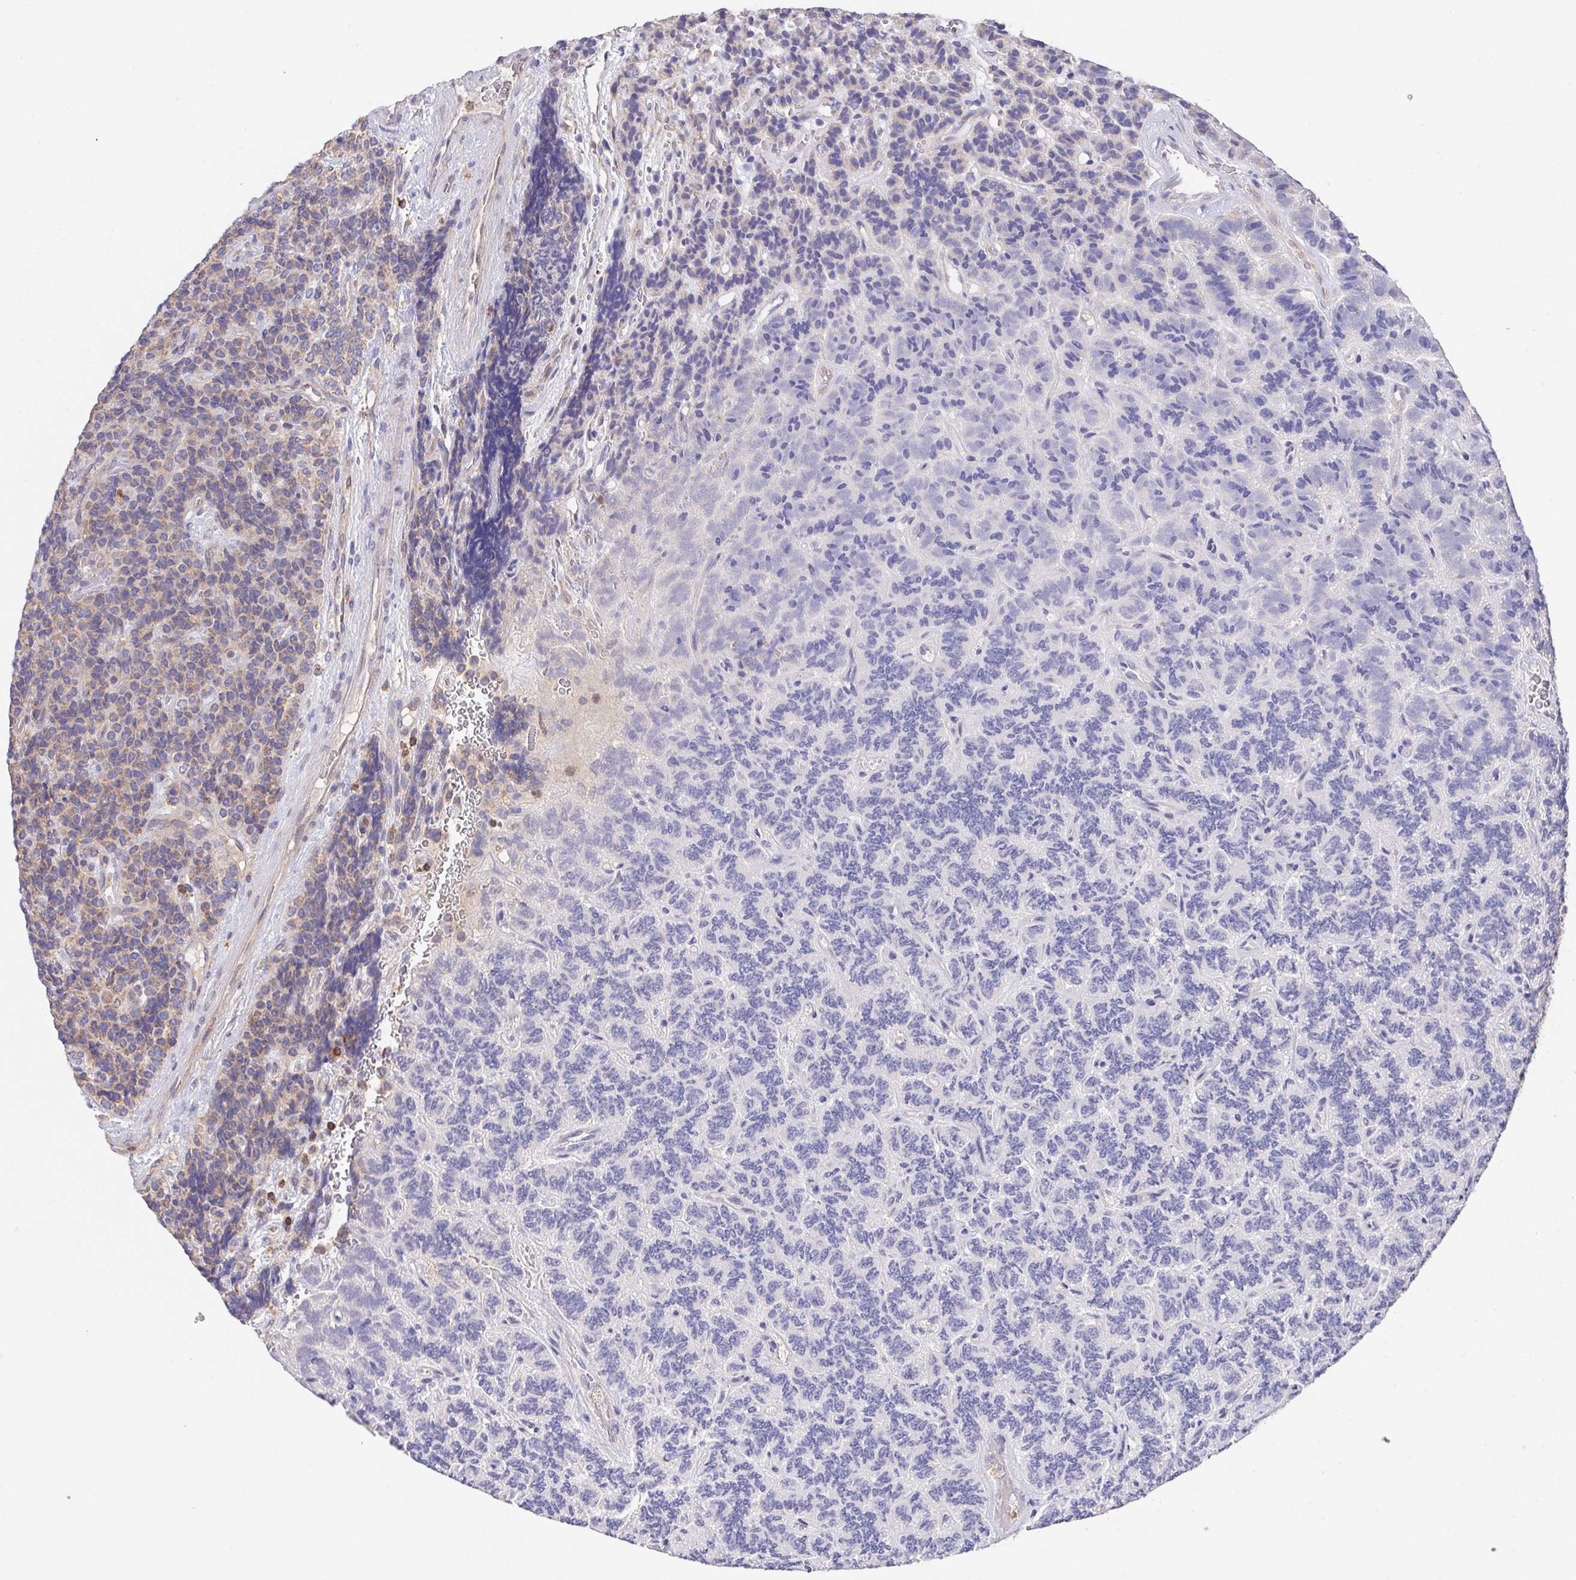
{"staining": {"intensity": "weak", "quantity": "<25%", "location": "cytoplasmic/membranous"}, "tissue": "carcinoid", "cell_type": "Tumor cells", "image_type": "cancer", "snomed": [{"axis": "morphology", "description": "Carcinoid, malignant, NOS"}, {"axis": "topography", "description": "Pancreas"}], "caption": "Immunohistochemical staining of carcinoid shows no significant staining in tumor cells.", "gene": "FAM241A", "patient": {"sex": "male", "age": 36}}